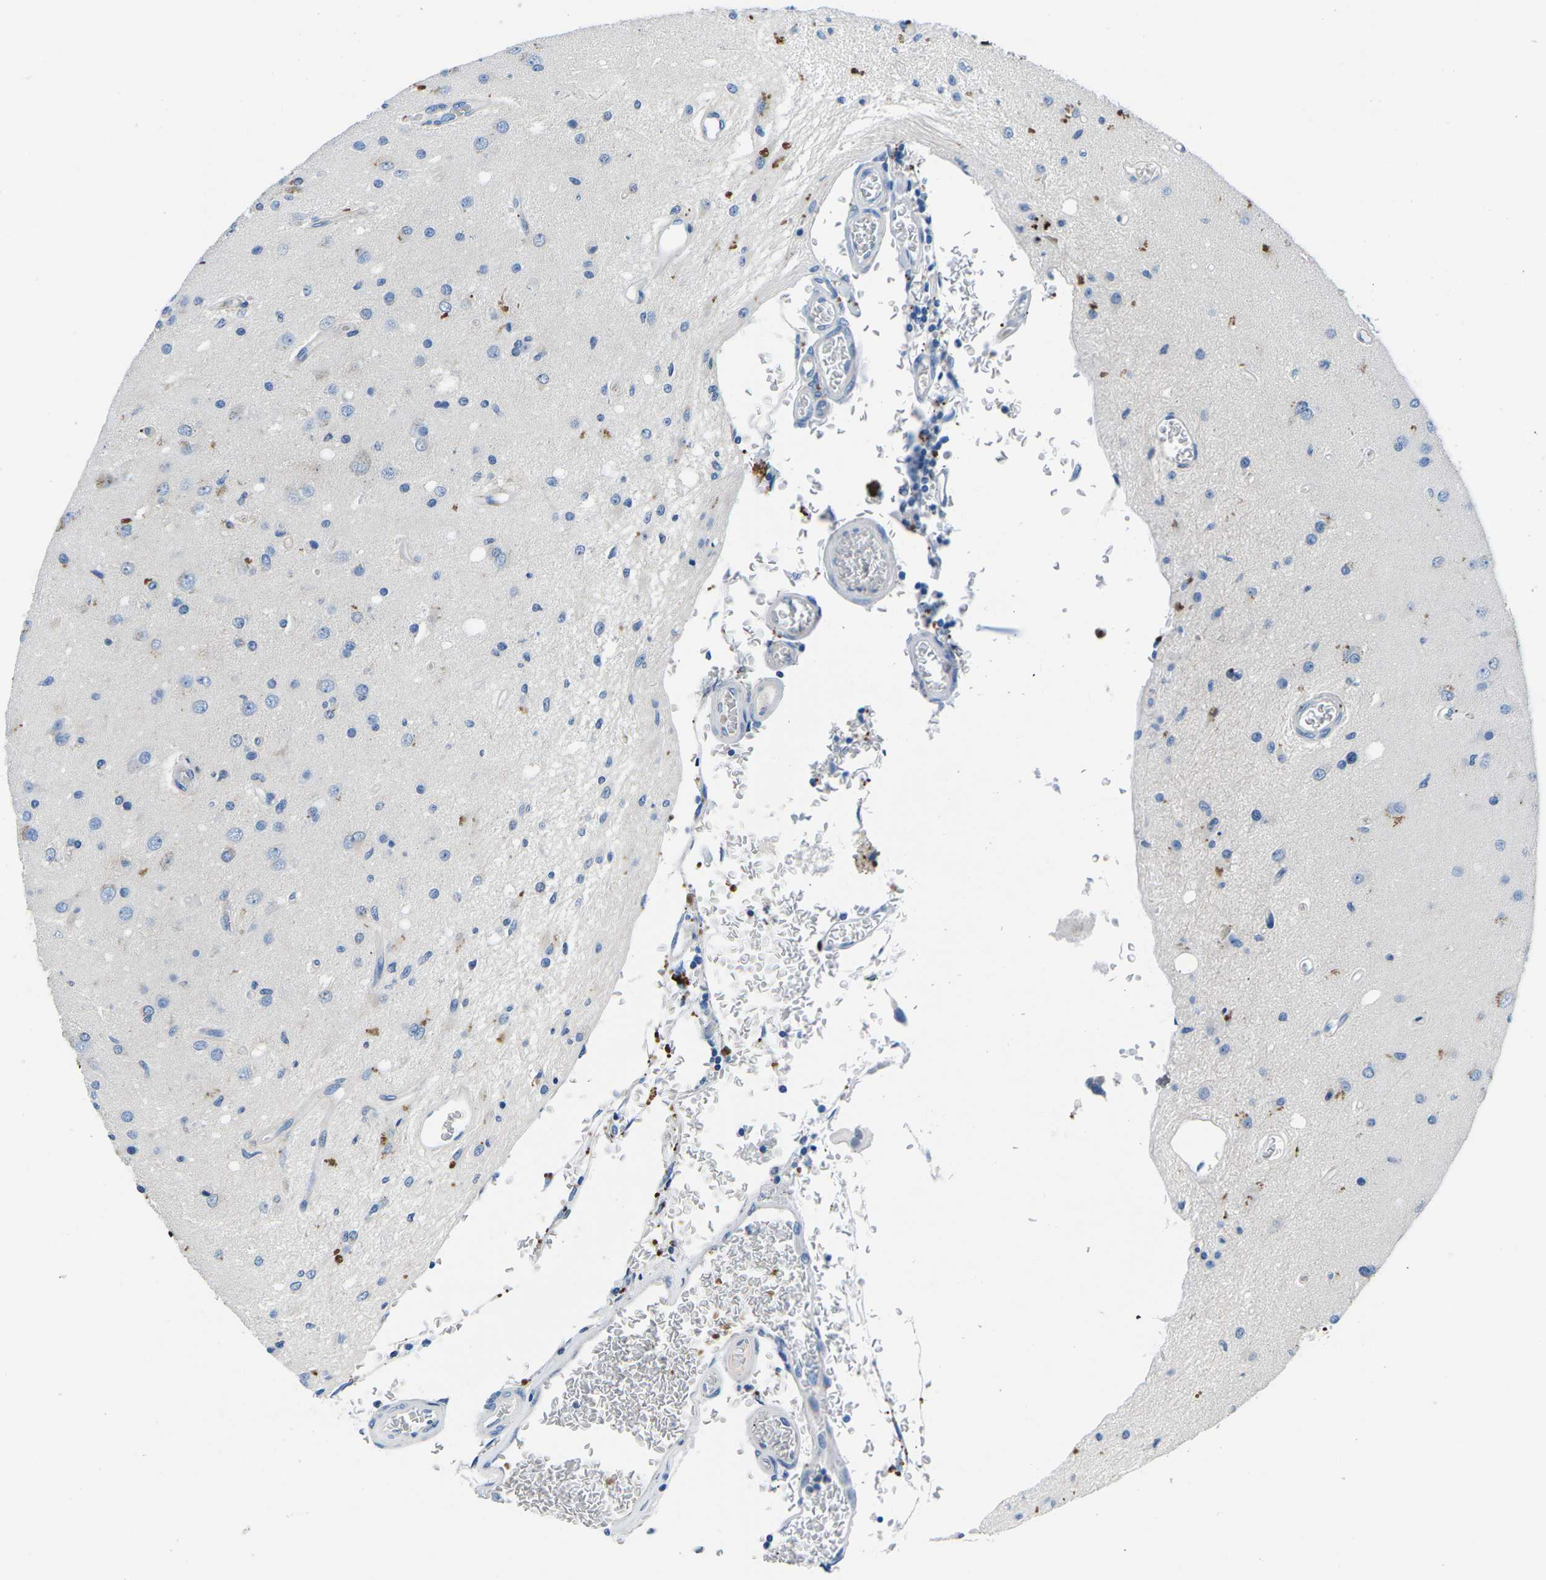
{"staining": {"intensity": "negative", "quantity": "none", "location": "none"}, "tissue": "glioma", "cell_type": "Tumor cells", "image_type": "cancer", "snomed": [{"axis": "morphology", "description": "Normal tissue, NOS"}, {"axis": "morphology", "description": "Glioma, malignant, High grade"}, {"axis": "topography", "description": "Cerebral cortex"}], "caption": "An immunohistochemistry photomicrograph of glioma is shown. There is no staining in tumor cells of glioma.", "gene": "TM6SF1", "patient": {"sex": "male", "age": 77}}